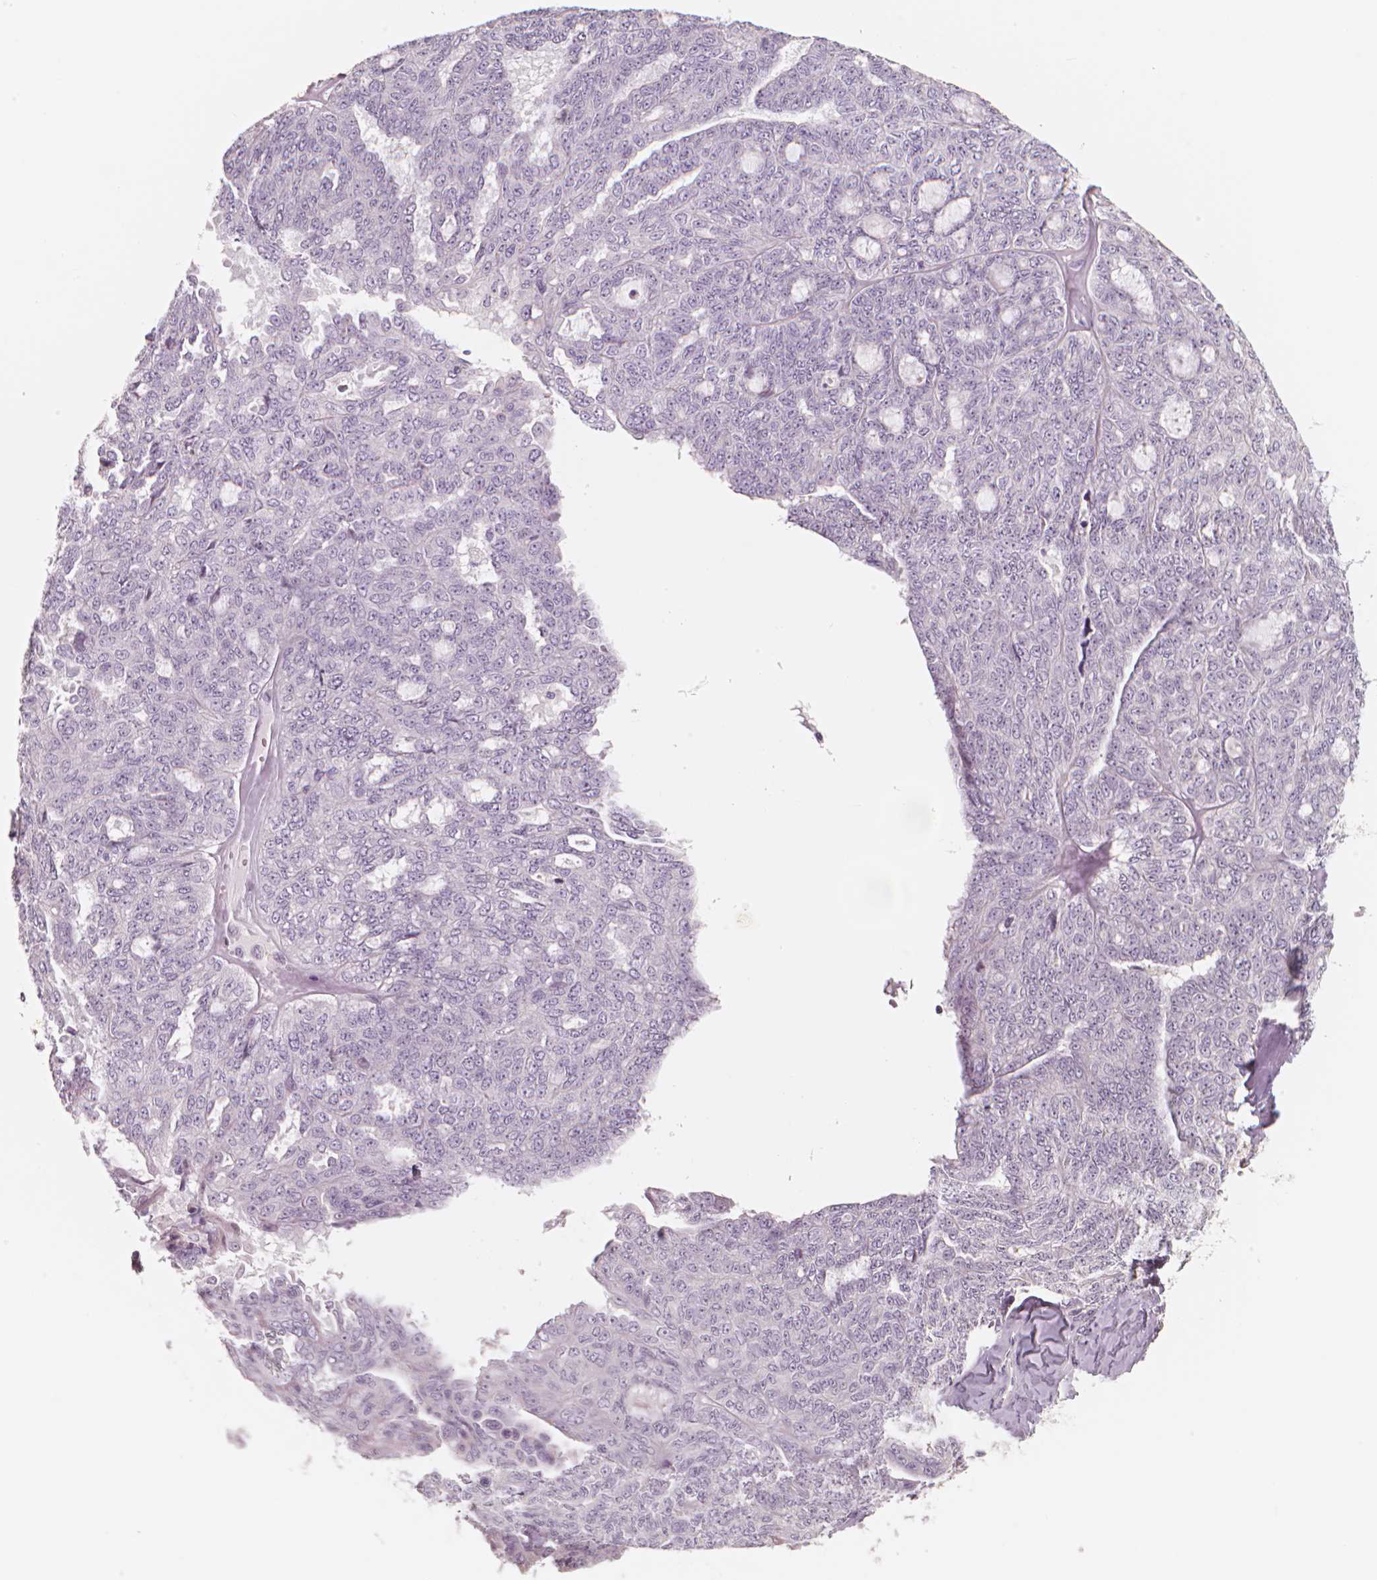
{"staining": {"intensity": "negative", "quantity": "none", "location": "none"}, "tissue": "ovarian cancer", "cell_type": "Tumor cells", "image_type": "cancer", "snomed": [{"axis": "morphology", "description": "Cystadenocarcinoma, serous, NOS"}, {"axis": "topography", "description": "Ovary"}], "caption": "Immunohistochemistry micrograph of human ovarian cancer stained for a protein (brown), which displays no staining in tumor cells.", "gene": "RNASE7", "patient": {"sex": "female", "age": 71}}